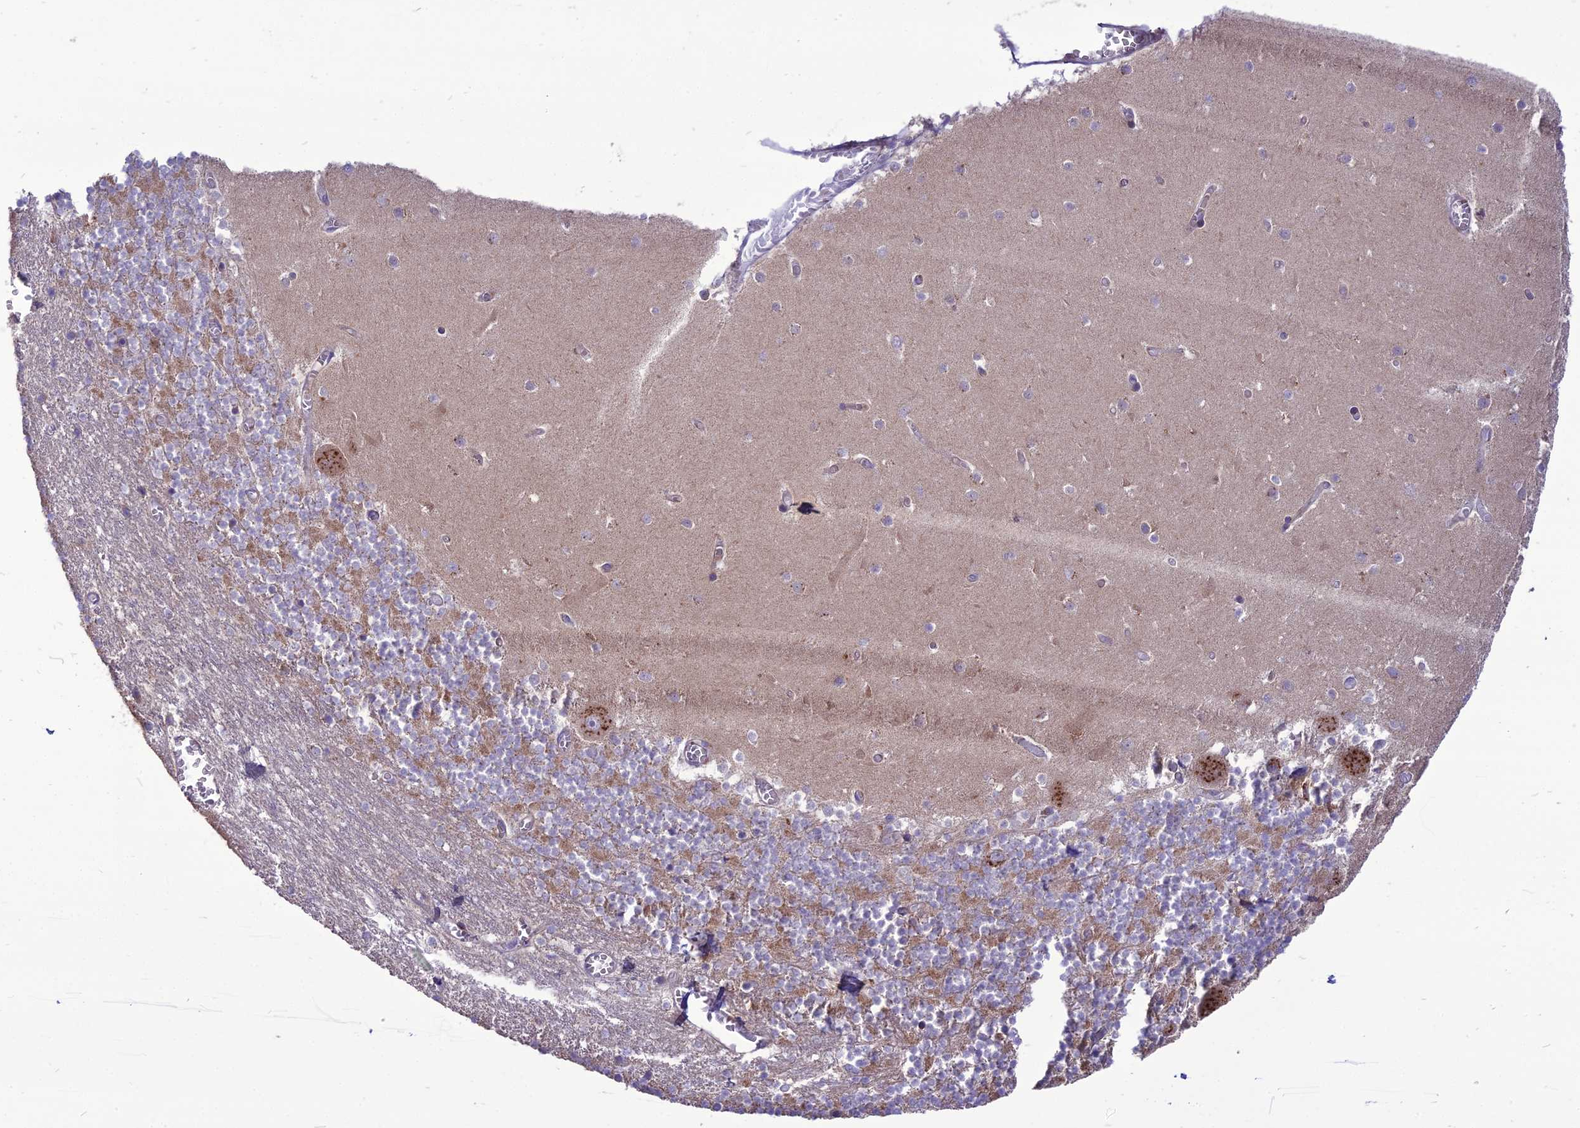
{"staining": {"intensity": "moderate", "quantity": "25%-75%", "location": "cytoplasmic/membranous"}, "tissue": "cerebellum", "cell_type": "Cells in granular layer", "image_type": "normal", "snomed": [{"axis": "morphology", "description": "Normal tissue, NOS"}, {"axis": "topography", "description": "Cerebellum"}], "caption": "Immunohistochemical staining of unremarkable cerebellum displays moderate cytoplasmic/membranous protein staining in approximately 25%-75% of cells in granular layer.", "gene": "SPRYD7", "patient": {"sex": "female", "age": 28}}